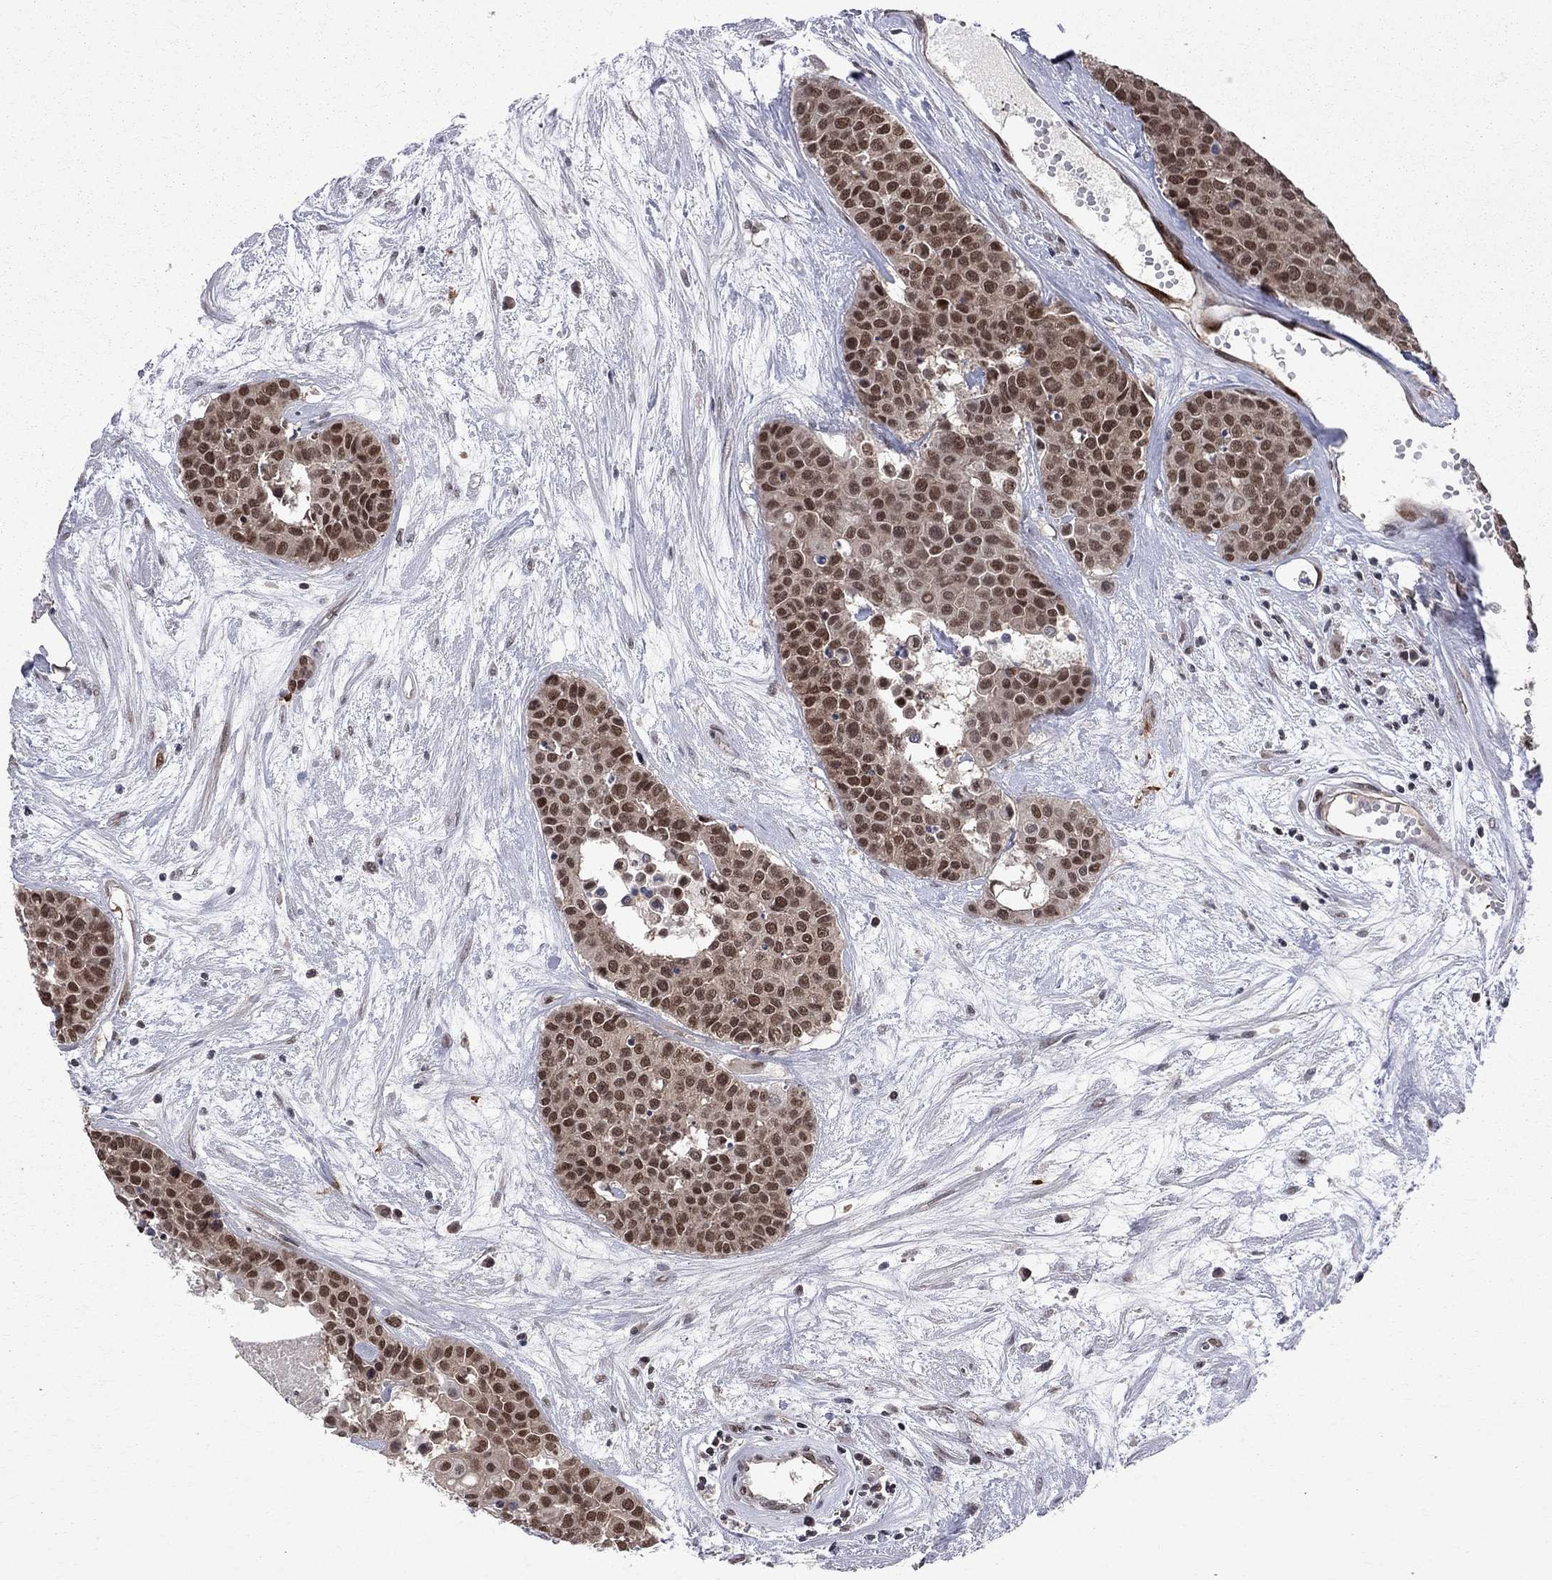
{"staining": {"intensity": "moderate", "quantity": ">75%", "location": "nuclear"}, "tissue": "carcinoid", "cell_type": "Tumor cells", "image_type": "cancer", "snomed": [{"axis": "morphology", "description": "Carcinoid, malignant, NOS"}, {"axis": "topography", "description": "Colon"}], "caption": "Malignant carcinoid stained for a protein (brown) exhibits moderate nuclear positive staining in approximately >75% of tumor cells.", "gene": "SAP30L", "patient": {"sex": "male", "age": 81}}